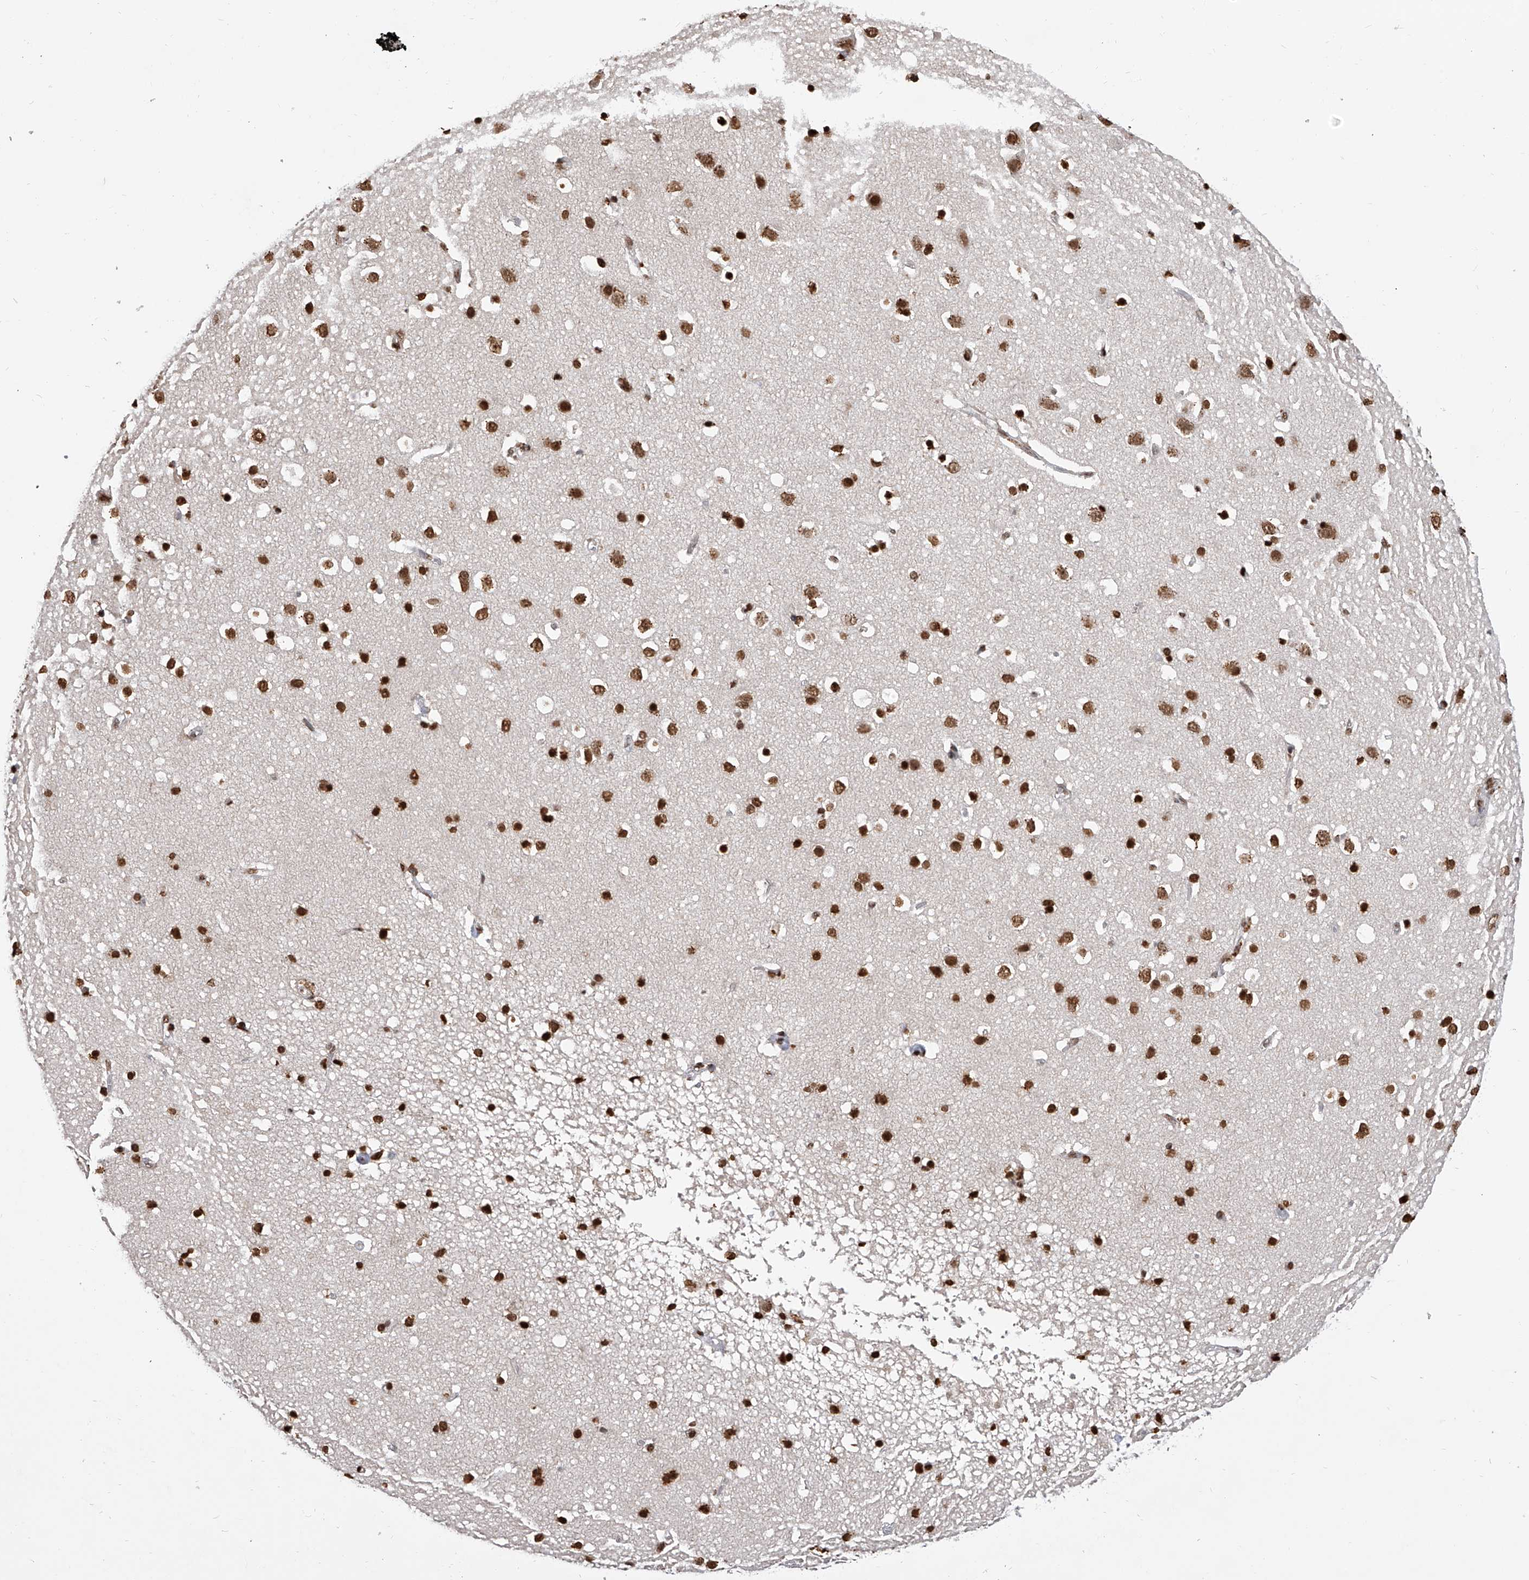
{"staining": {"intensity": "moderate", "quantity": "25%-75%", "location": "nuclear"}, "tissue": "cerebral cortex", "cell_type": "Endothelial cells", "image_type": "normal", "snomed": [{"axis": "morphology", "description": "Normal tissue, NOS"}, {"axis": "topography", "description": "Cerebral cortex"}], "caption": "DAB (3,3'-diaminobenzidine) immunohistochemical staining of normal cerebral cortex exhibits moderate nuclear protein positivity in about 25%-75% of endothelial cells.", "gene": "CFAP410", "patient": {"sex": "male", "age": 54}}